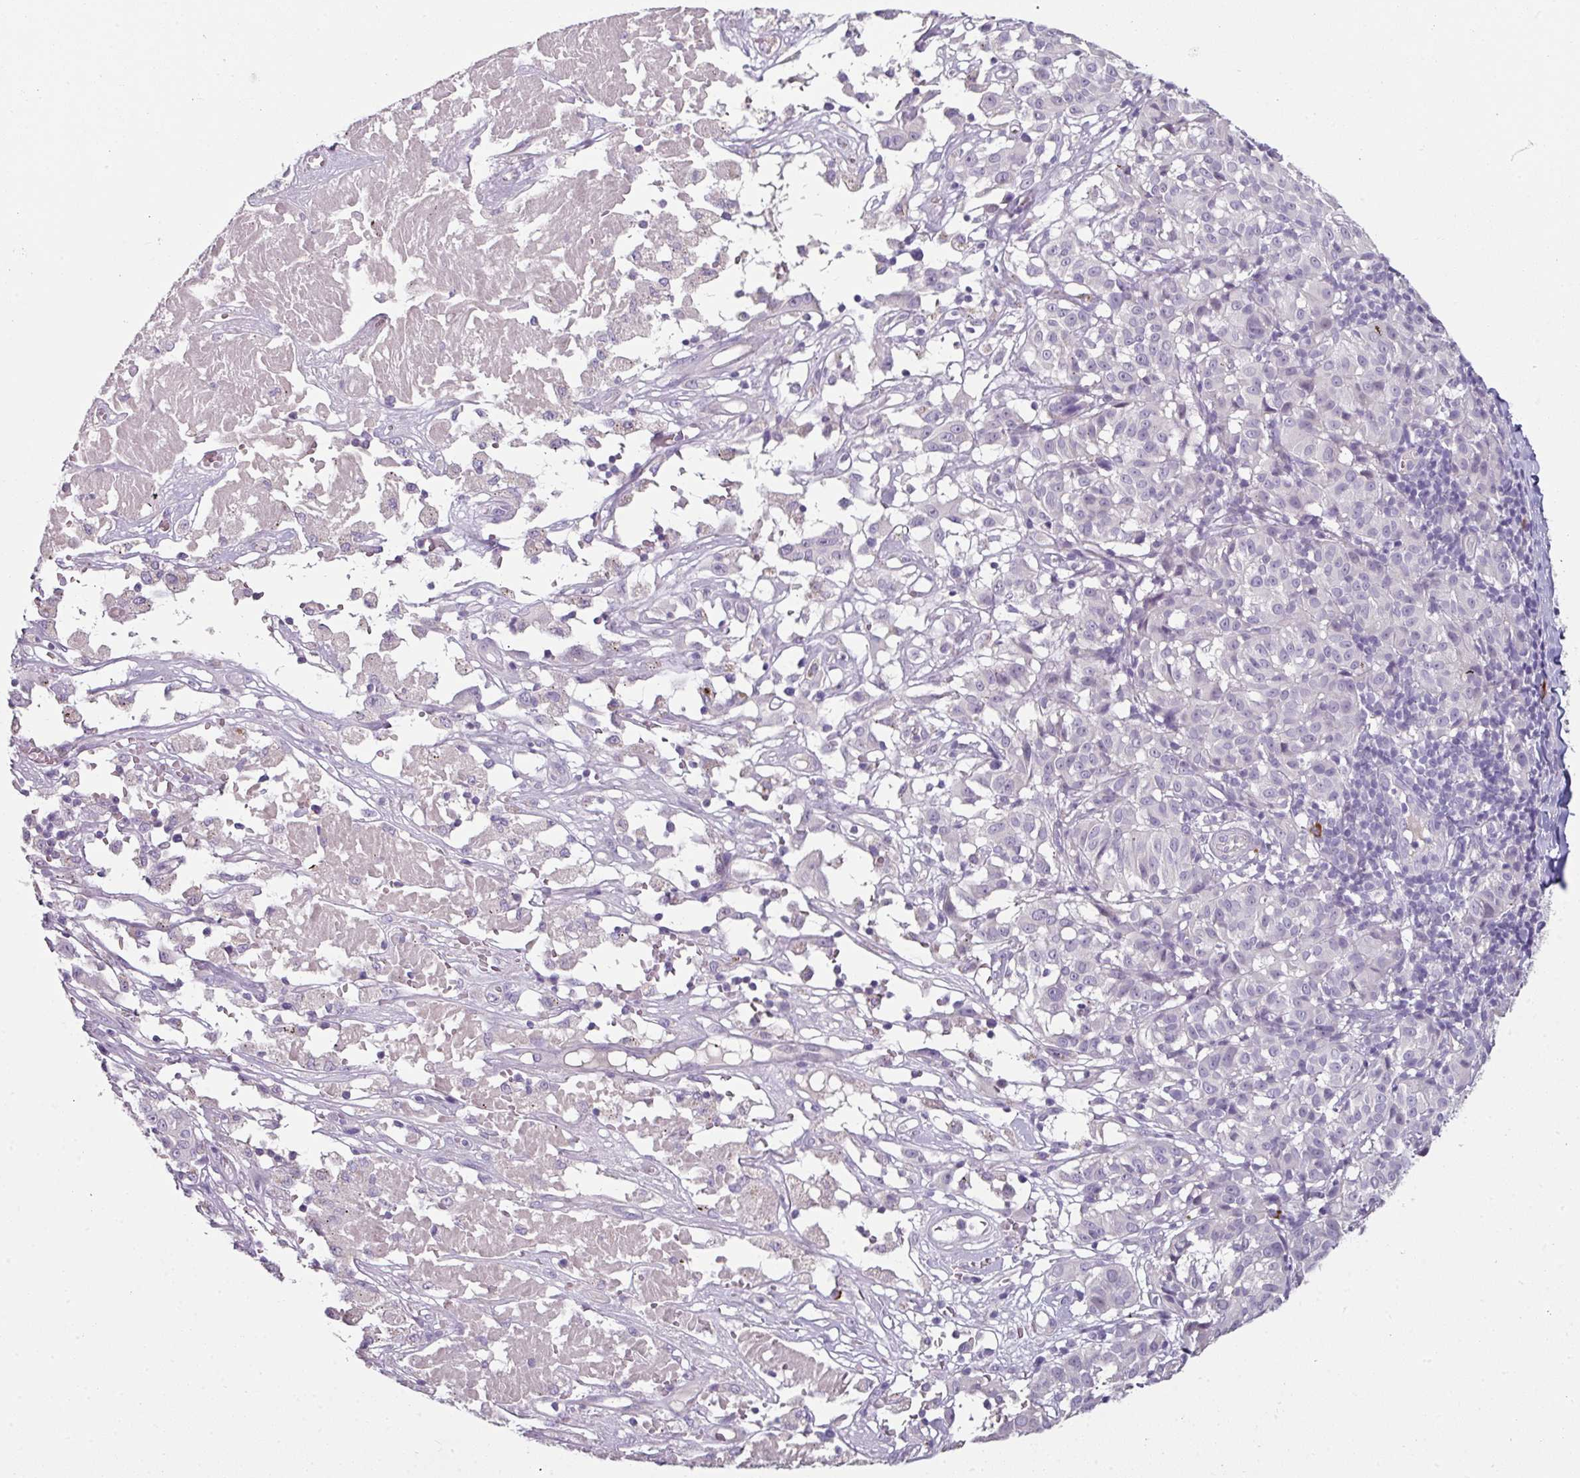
{"staining": {"intensity": "negative", "quantity": "none", "location": "none"}, "tissue": "melanoma", "cell_type": "Tumor cells", "image_type": "cancer", "snomed": [{"axis": "morphology", "description": "Malignant melanoma, NOS"}, {"axis": "topography", "description": "Skin"}], "caption": "Immunohistochemical staining of melanoma shows no significant staining in tumor cells.", "gene": "FHAD1", "patient": {"sex": "female", "age": 72}}